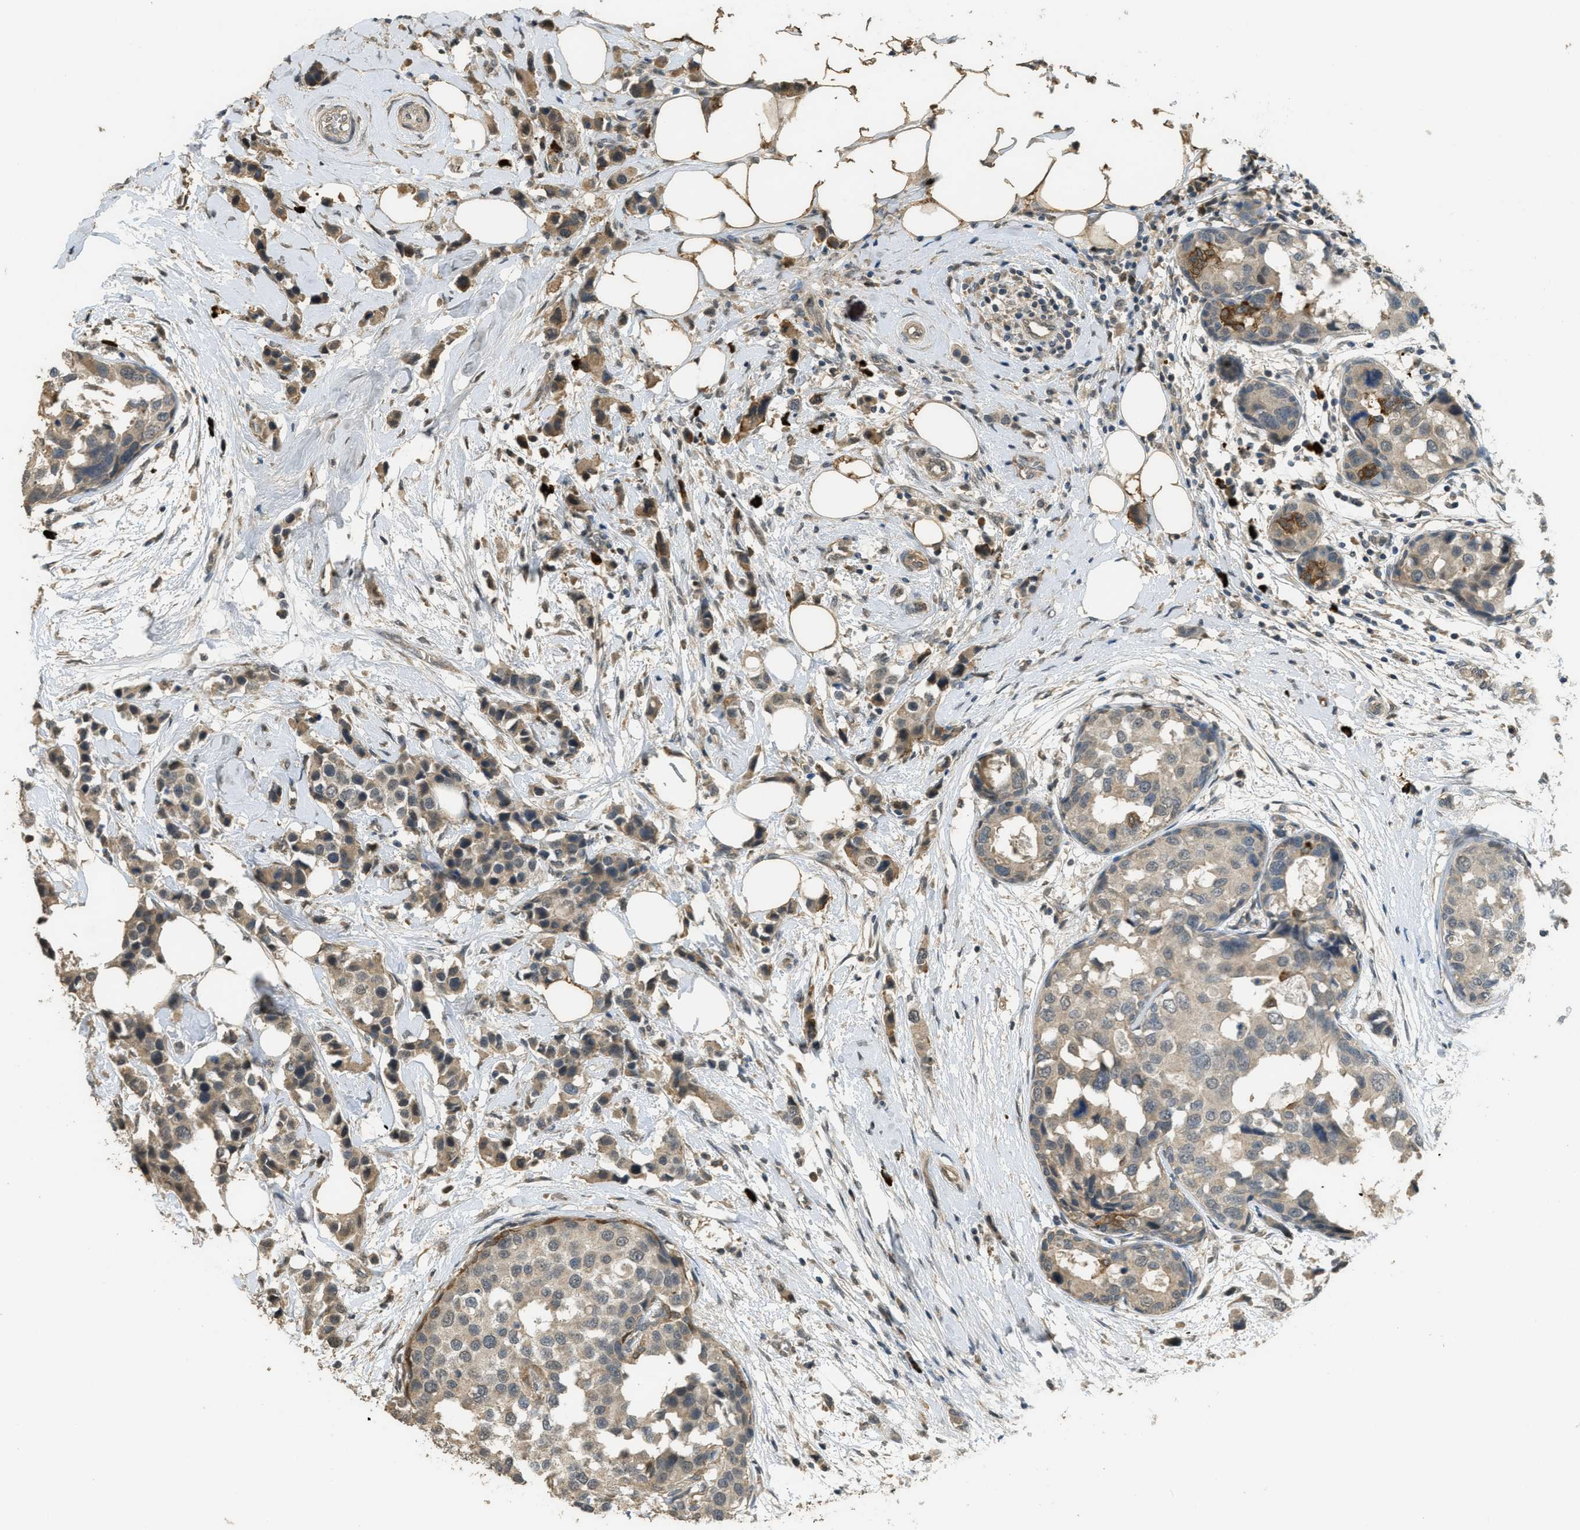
{"staining": {"intensity": "weak", "quantity": ">75%", "location": "cytoplasmic/membranous"}, "tissue": "breast cancer", "cell_type": "Tumor cells", "image_type": "cancer", "snomed": [{"axis": "morphology", "description": "Normal tissue, NOS"}, {"axis": "morphology", "description": "Duct carcinoma"}, {"axis": "topography", "description": "Breast"}], "caption": "Immunohistochemistry of breast cancer demonstrates low levels of weak cytoplasmic/membranous positivity in approximately >75% of tumor cells.", "gene": "IGF2BP2", "patient": {"sex": "female", "age": 50}}